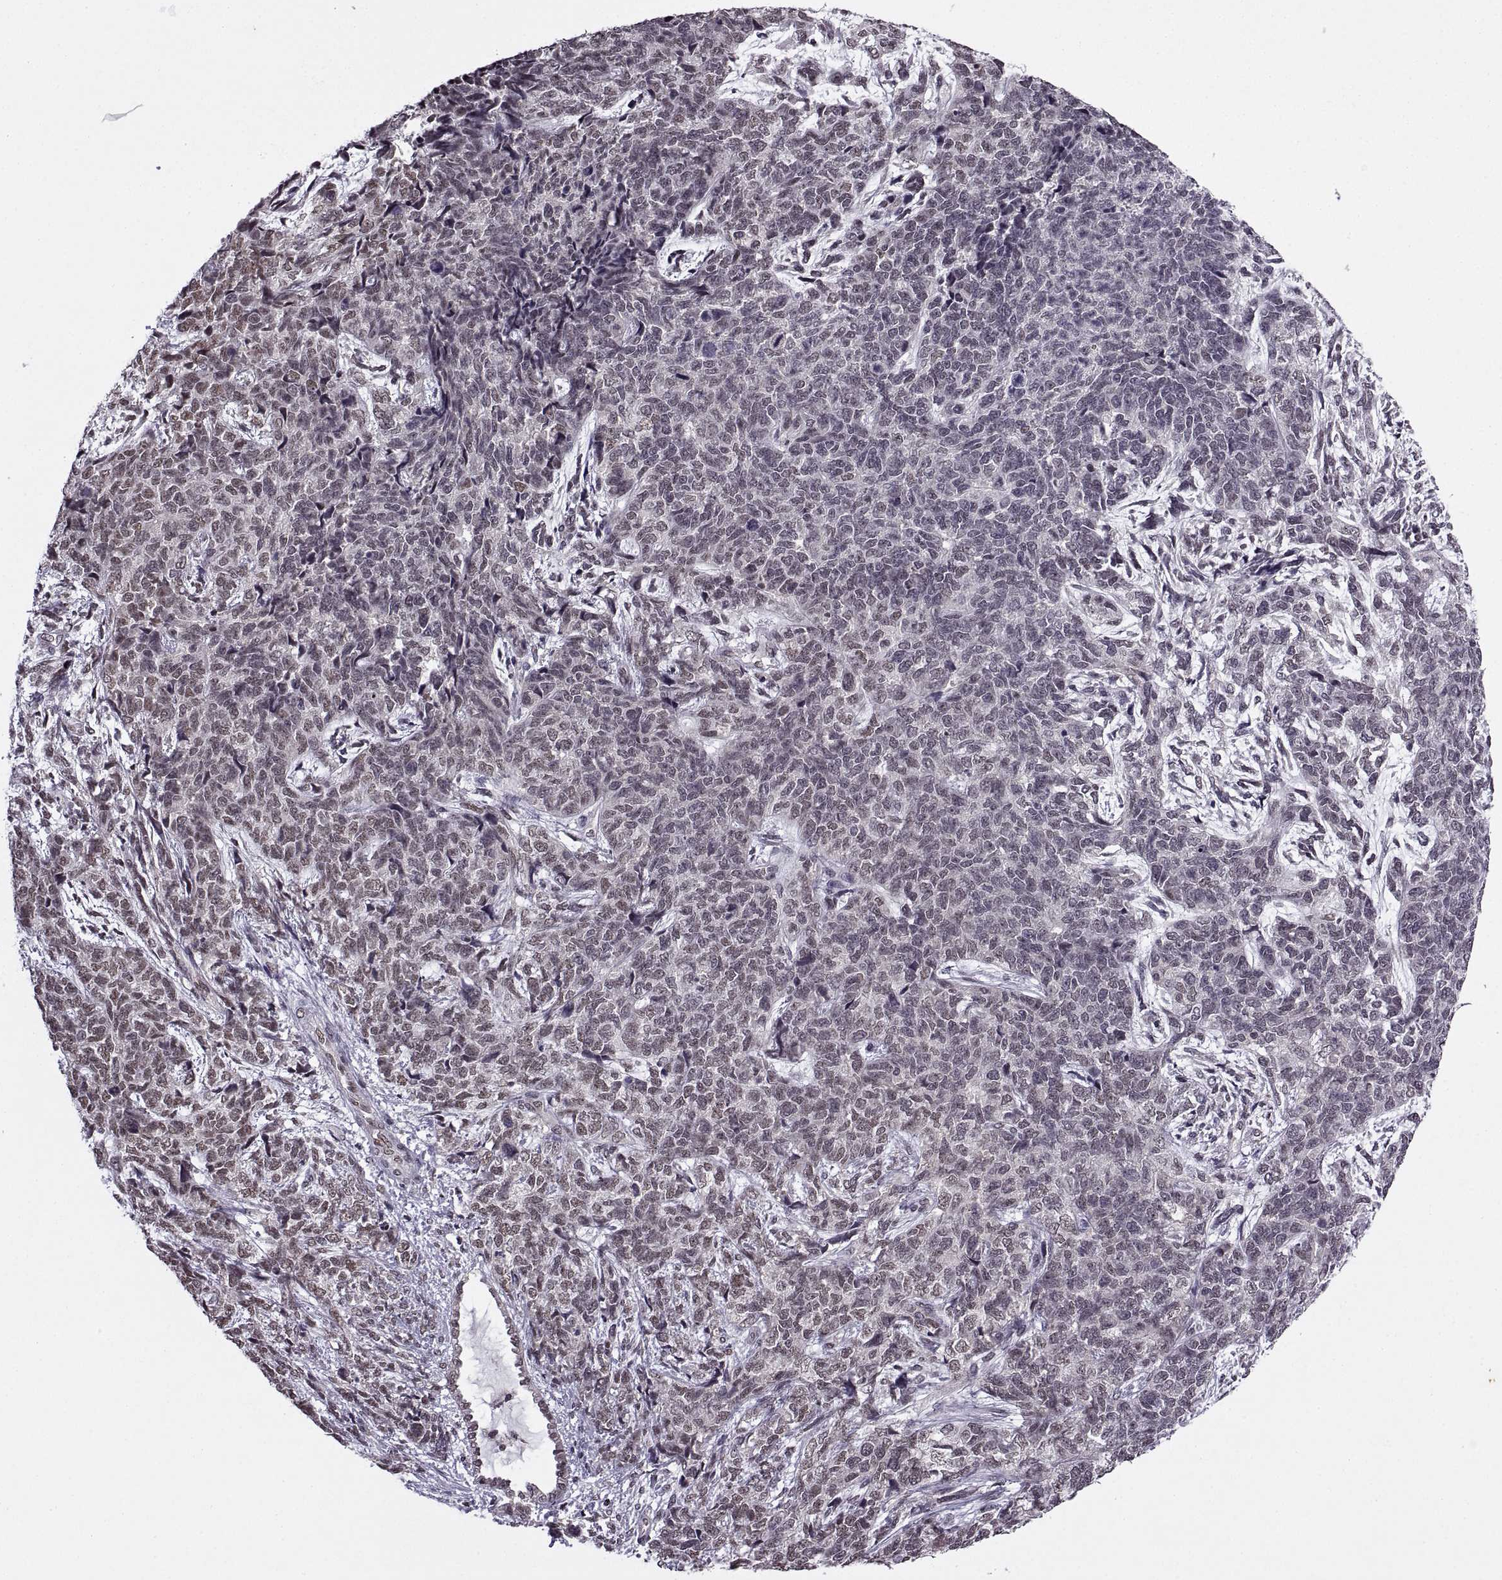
{"staining": {"intensity": "weak", "quantity": "<25%", "location": "nuclear"}, "tissue": "cervical cancer", "cell_type": "Tumor cells", "image_type": "cancer", "snomed": [{"axis": "morphology", "description": "Squamous cell carcinoma, NOS"}, {"axis": "topography", "description": "Cervix"}], "caption": "There is no significant expression in tumor cells of cervical cancer (squamous cell carcinoma).", "gene": "INTS3", "patient": {"sex": "female", "age": 63}}